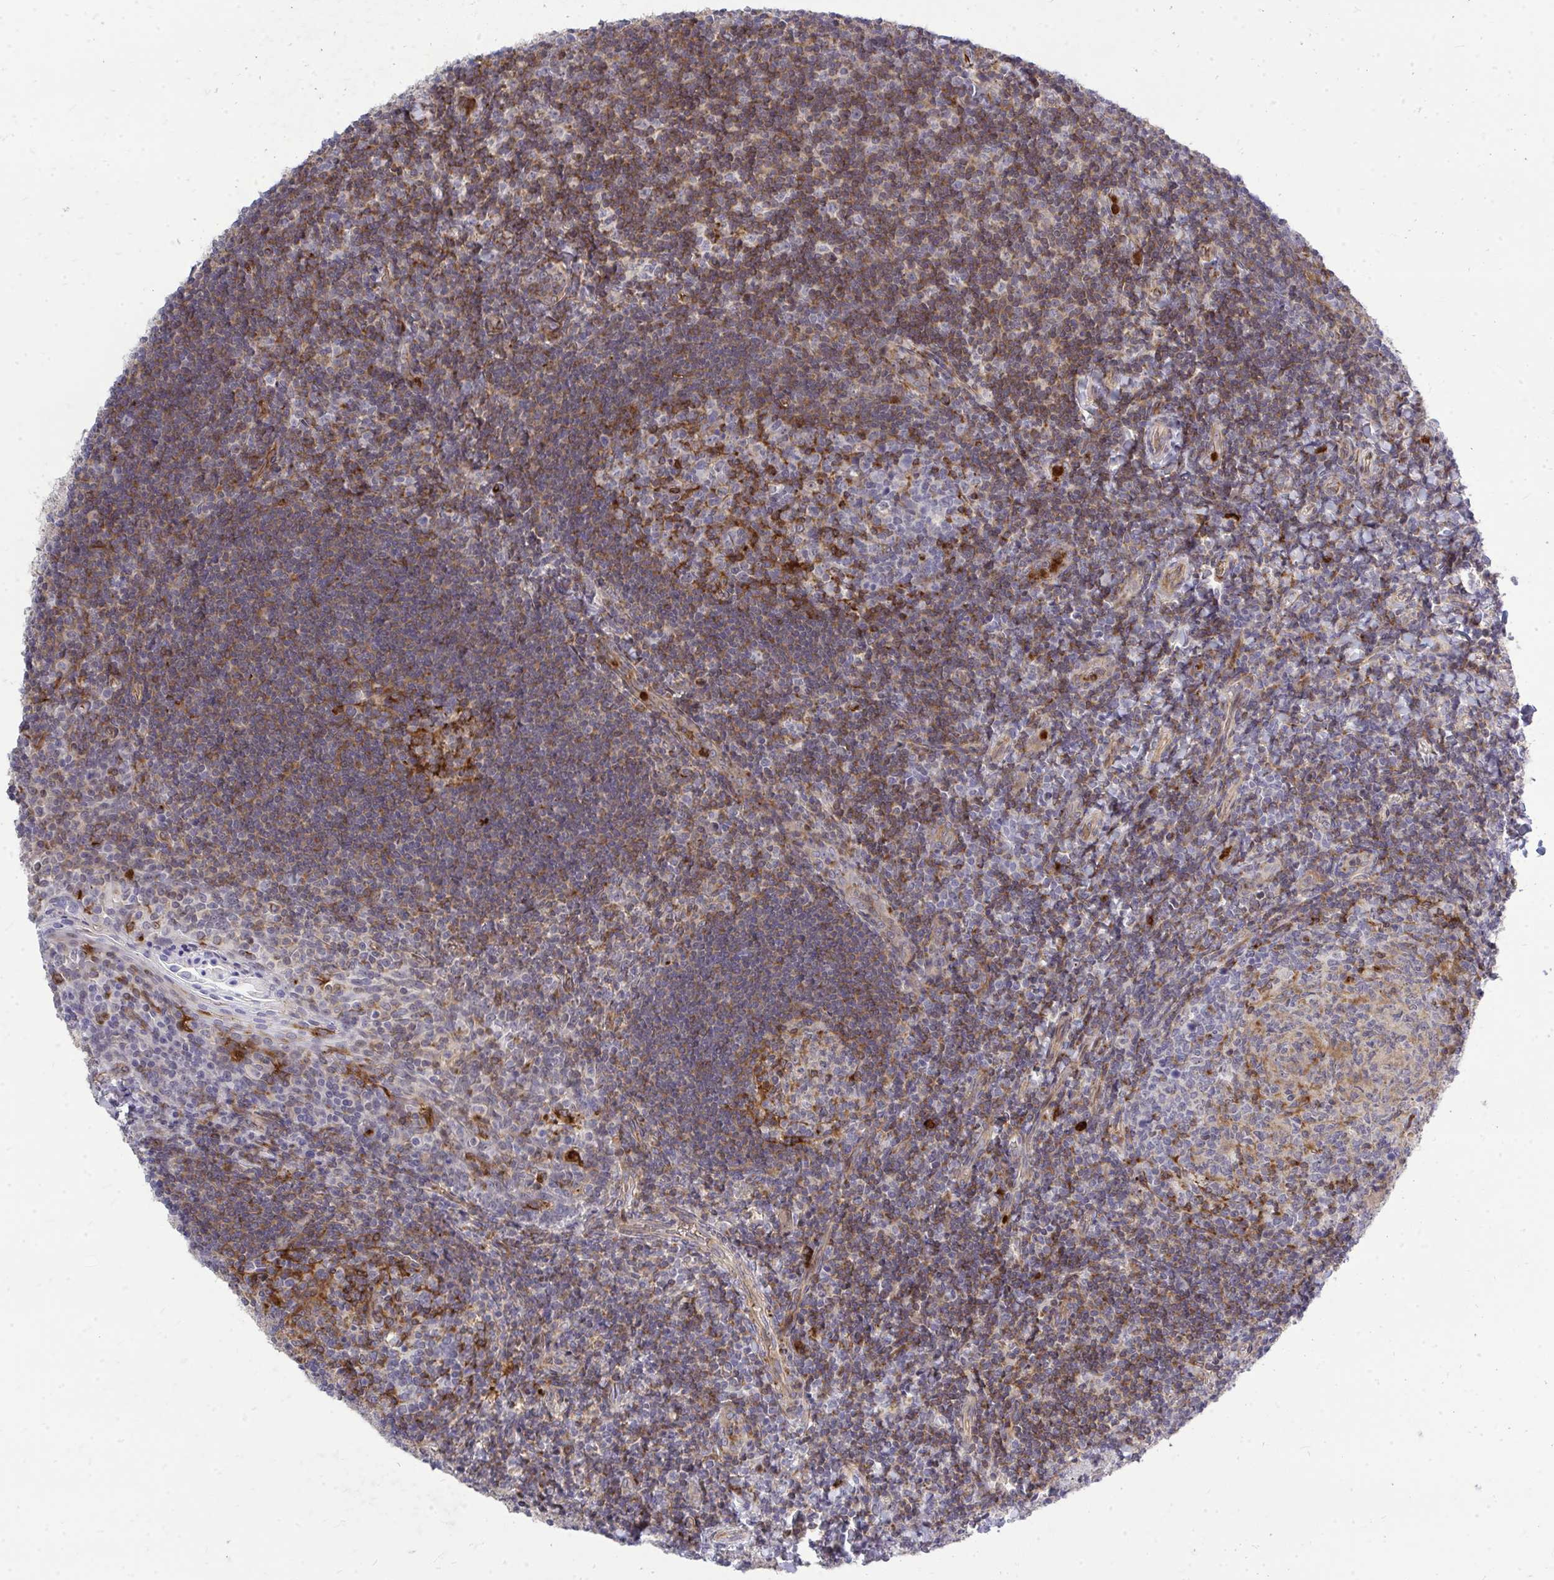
{"staining": {"intensity": "strong", "quantity": "<25%", "location": "cytoplasmic/membranous"}, "tissue": "tonsil", "cell_type": "Germinal center cells", "image_type": "normal", "snomed": [{"axis": "morphology", "description": "Normal tissue, NOS"}, {"axis": "topography", "description": "Tonsil"}], "caption": "An IHC image of unremarkable tissue is shown. Protein staining in brown highlights strong cytoplasmic/membranous positivity in tonsil within germinal center cells.", "gene": "FOXN3", "patient": {"sex": "female", "age": 10}}